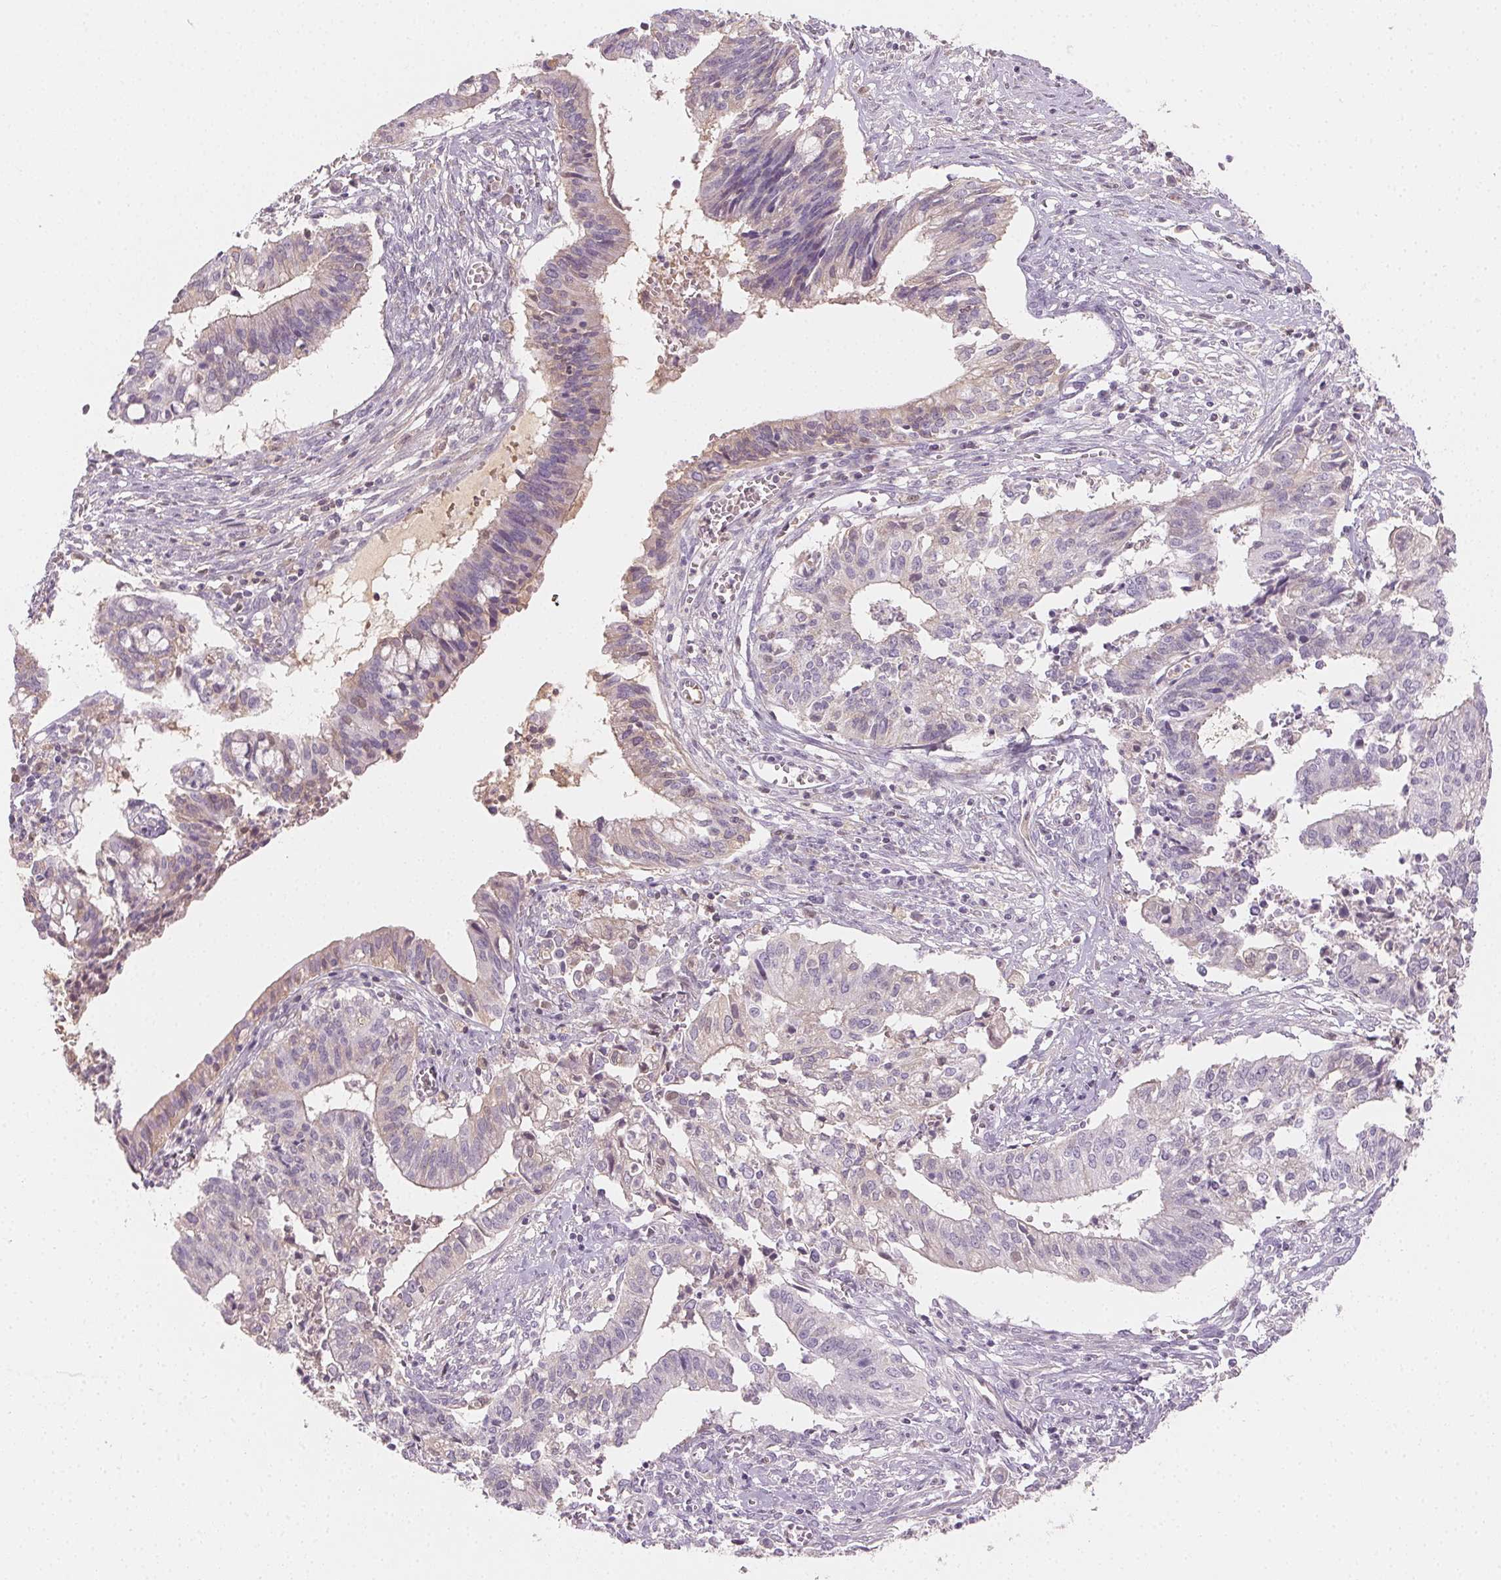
{"staining": {"intensity": "negative", "quantity": "none", "location": "none"}, "tissue": "cervical cancer", "cell_type": "Tumor cells", "image_type": "cancer", "snomed": [{"axis": "morphology", "description": "Adenocarcinoma, NOS"}, {"axis": "topography", "description": "Cervix"}], "caption": "Adenocarcinoma (cervical) stained for a protein using IHC displays no positivity tumor cells.", "gene": "AFM", "patient": {"sex": "female", "age": 44}}